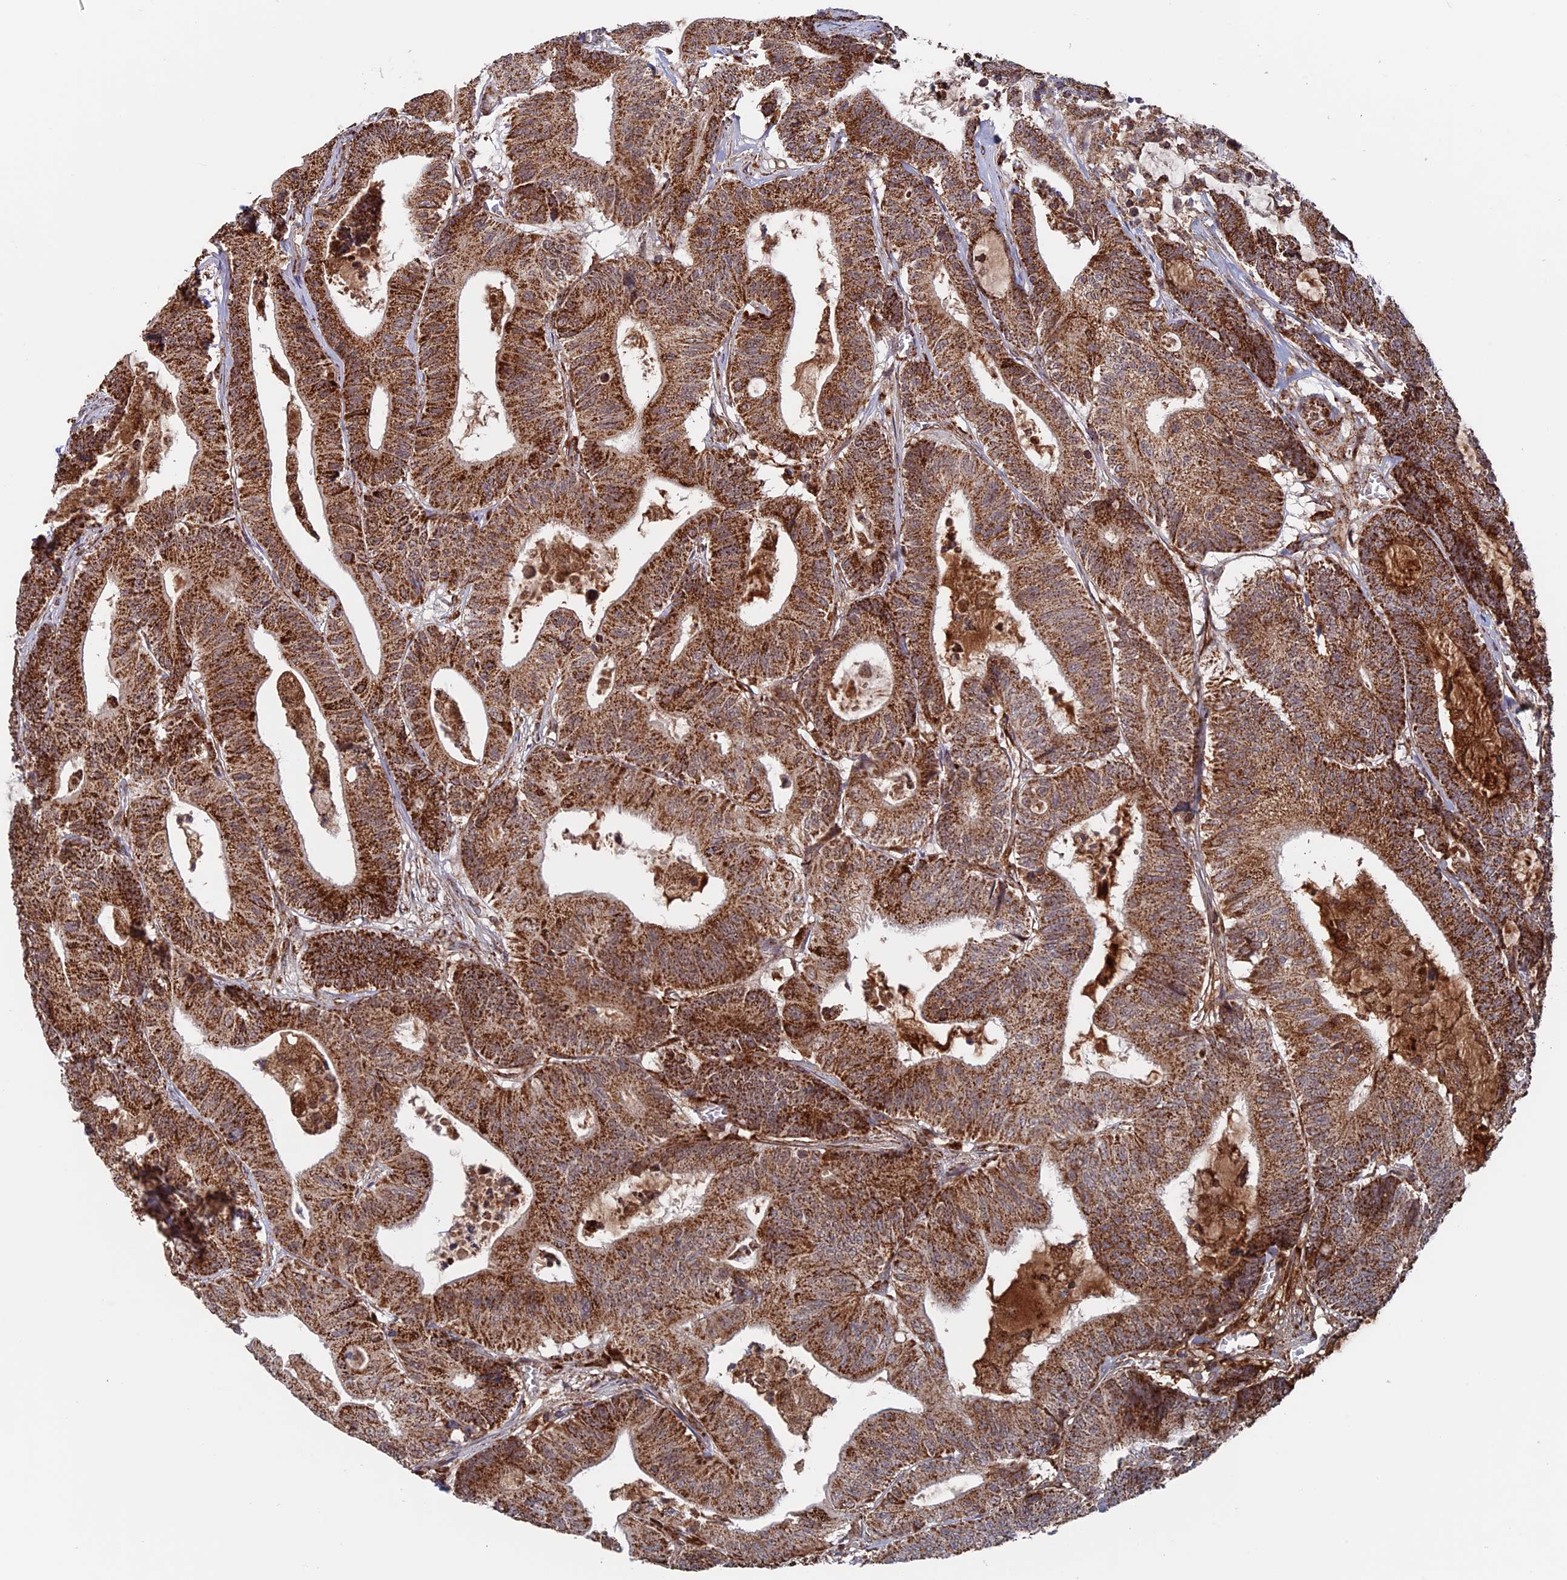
{"staining": {"intensity": "strong", "quantity": ">75%", "location": "cytoplasmic/membranous"}, "tissue": "colorectal cancer", "cell_type": "Tumor cells", "image_type": "cancer", "snomed": [{"axis": "morphology", "description": "Adenocarcinoma, NOS"}, {"axis": "topography", "description": "Colon"}], "caption": "Brown immunohistochemical staining in colorectal cancer reveals strong cytoplasmic/membranous positivity in approximately >75% of tumor cells.", "gene": "DTYMK", "patient": {"sex": "female", "age": 84}}